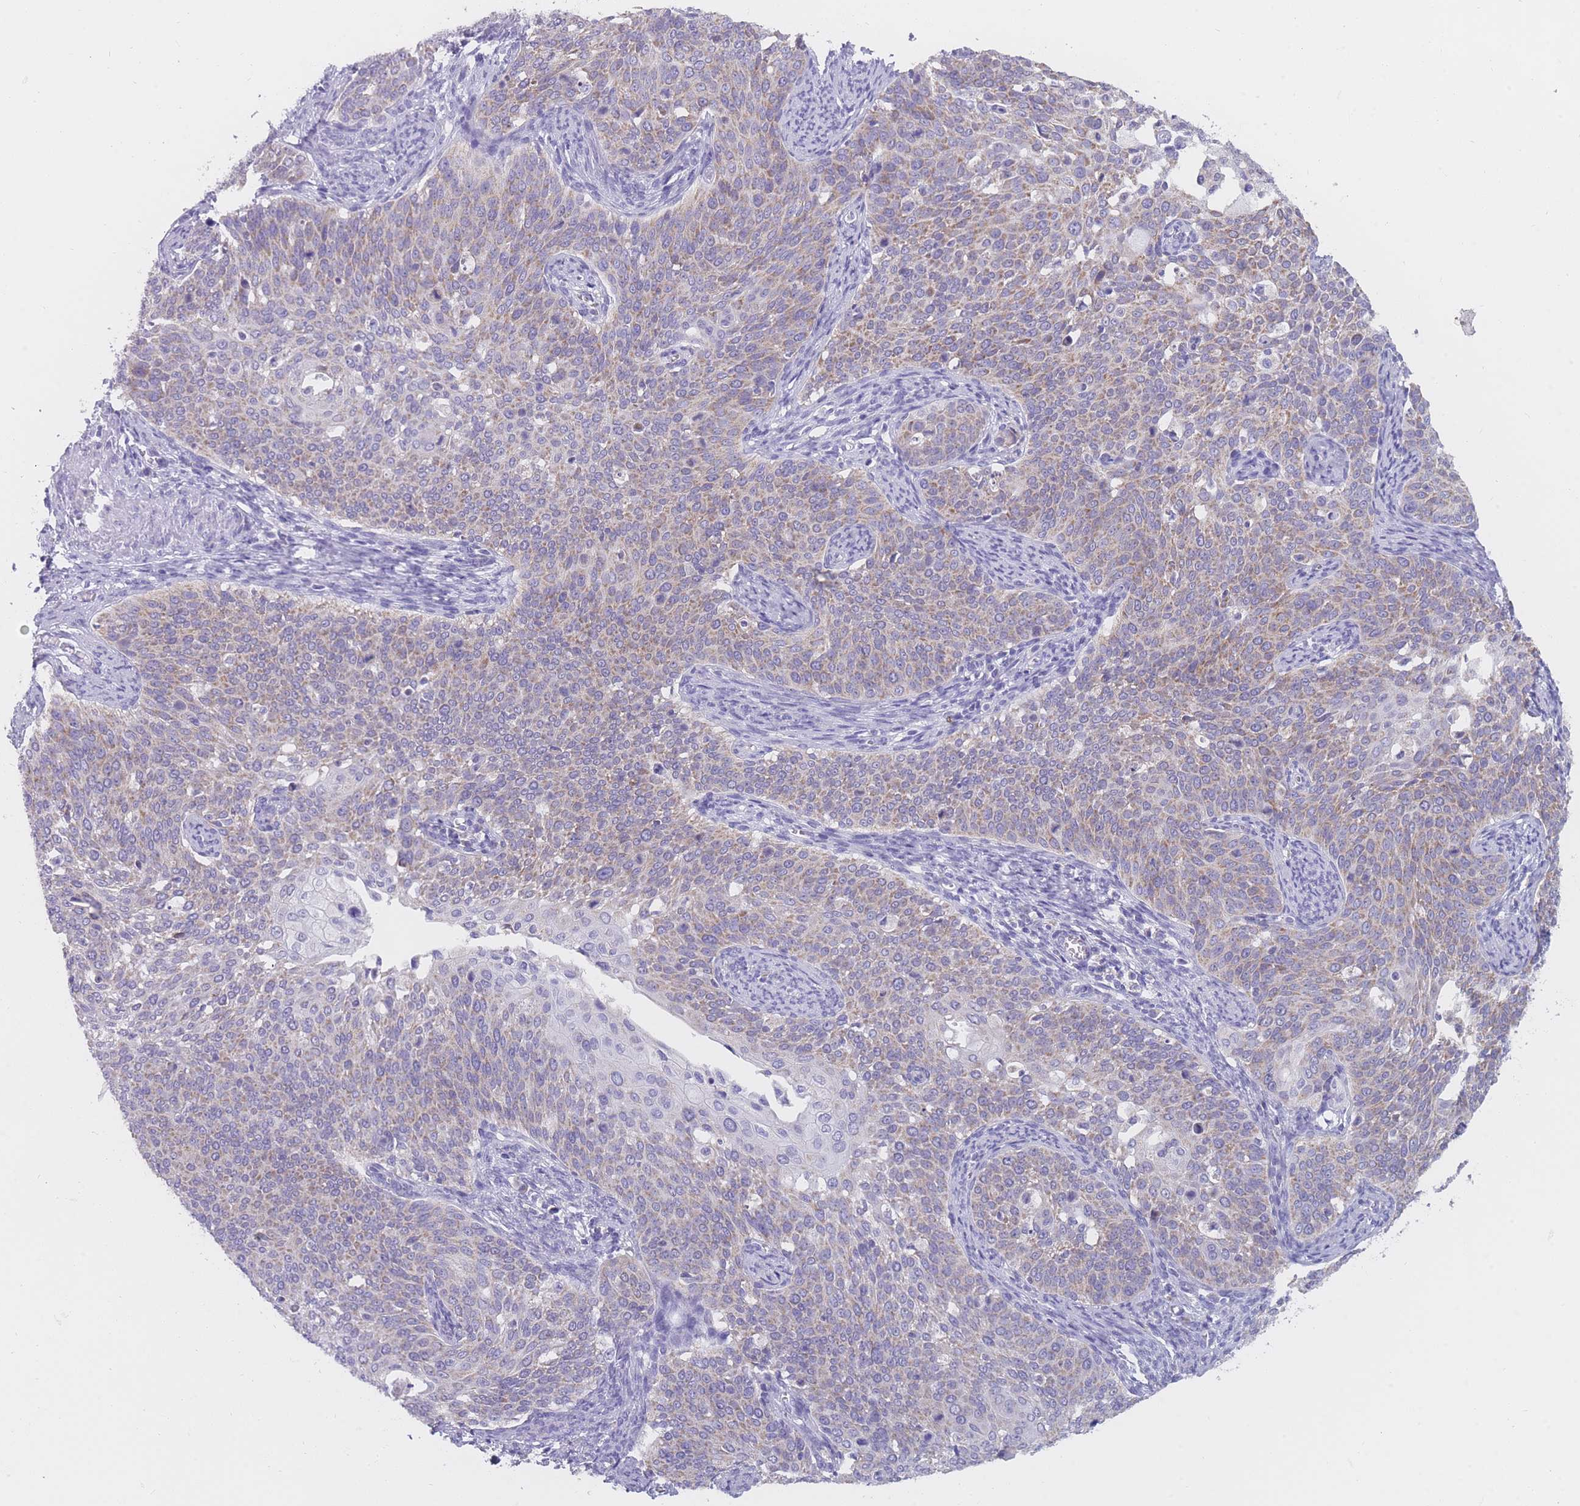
{"staining": {"intensity": "weak", "quantity": "25%-75%", "location": "cytoplasmic/membranous"}, "tissue": "cervical cancer", "cell_type": "Tumor cells", "image_type": "cancer", "snomed": [{"axis": "morphology", "description": "Squamous cell carcinoma, NOS"}, {"axis": "topography", "description": "Cervix"}], "caption": "The histopathology image reveals a brown stain indicating the presence of a protein in the cytoplasmic/membranous of tumor cells in cervical cancer (squamous cell carcinoma).", "gene": "MRPS14", "patient": {"sex": "female", "age": 44}}